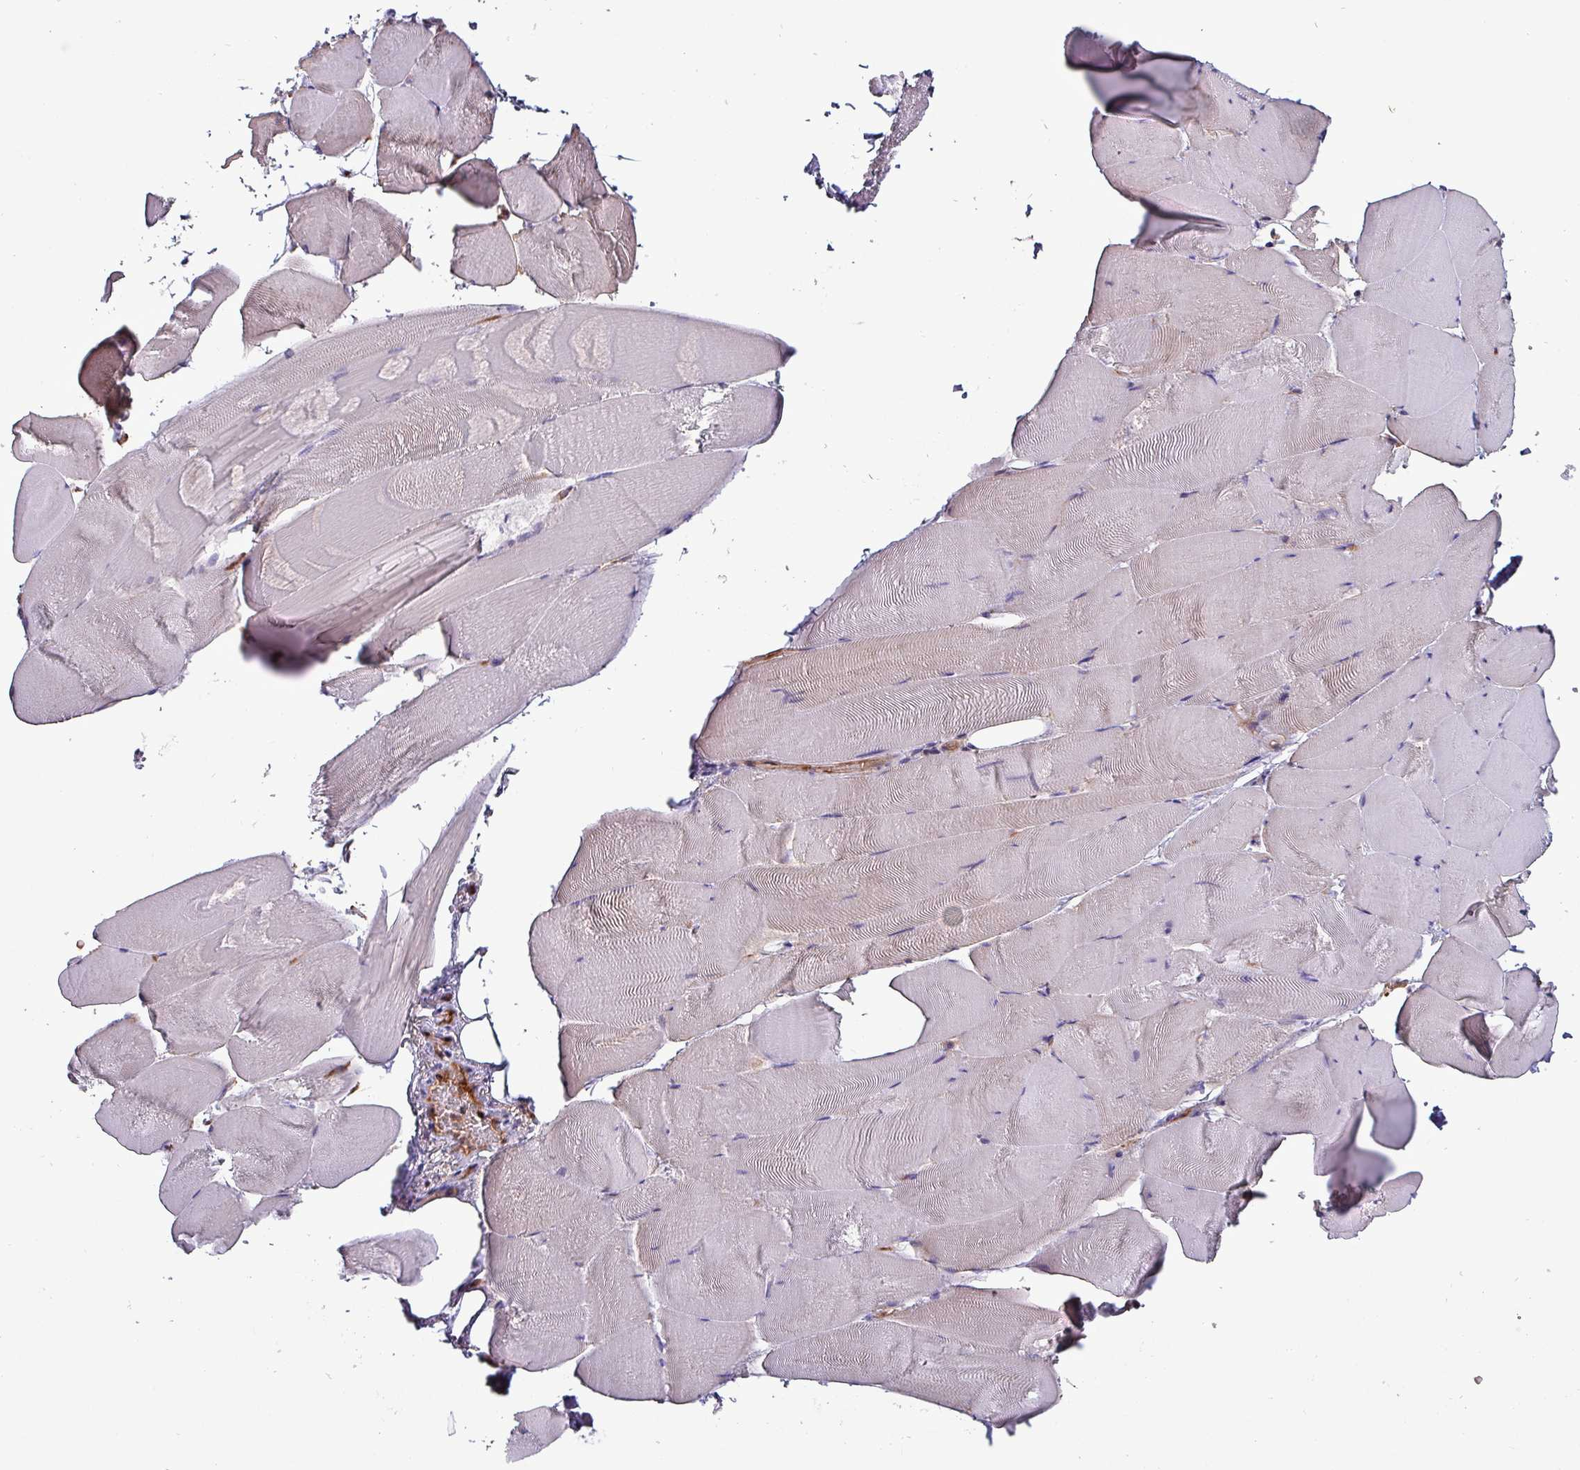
{"staining": {"intensity": "negative", "quantity": "none", "location": "none"}, "tissue": "skeletal muscle", "cell_type": "Myocytes", "image_type": "normal", "snomed": [{"axis": "morphology", "description": "Normal tissue, NOS"}, {"axis": "topography", "description": "Skeletal muscle"}], "caption": "This is an immunohistochemistry (IHC) image of unremarkable skeletal muscle. There is no staining in myocytes.", "gene": "PSMB8", "patient": {"sex": "female", "age": 64}}